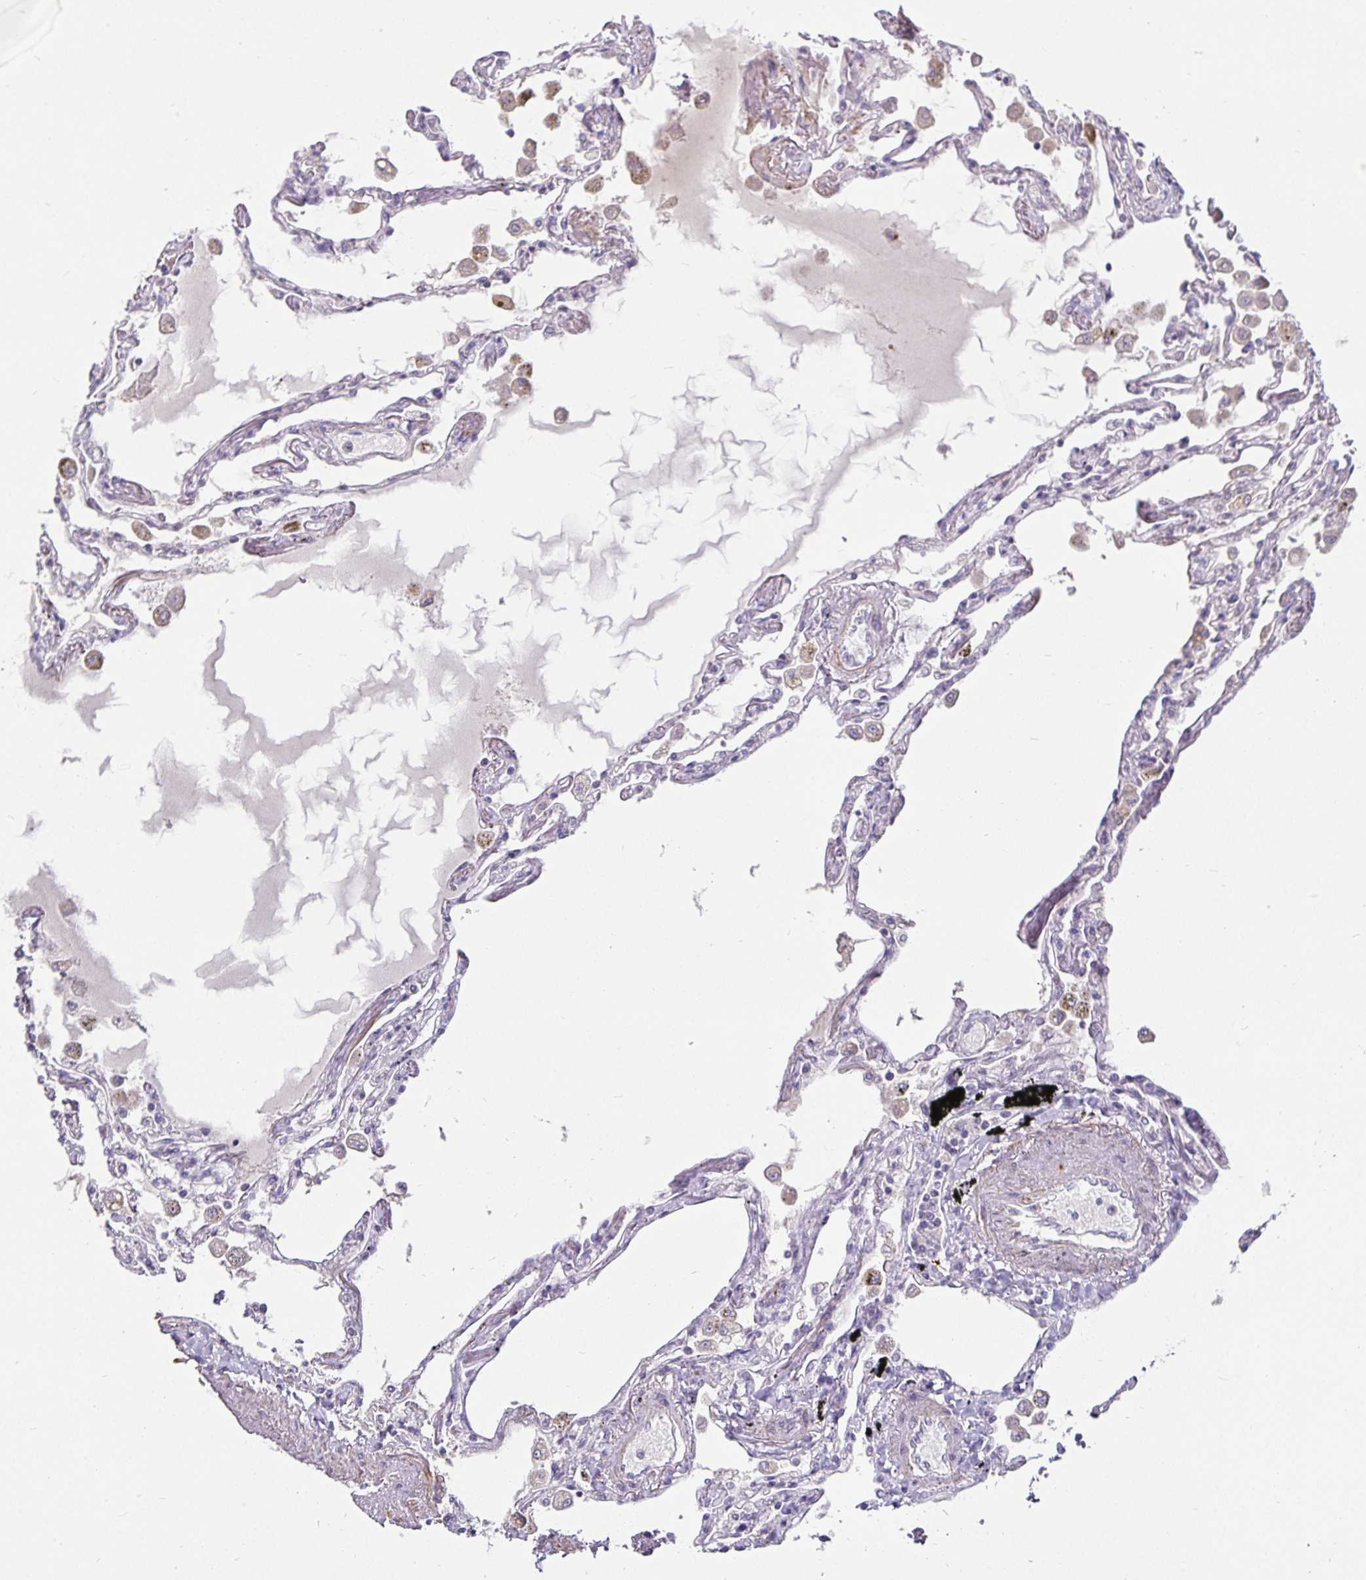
{"staining": {"intensity": "negative", "quantity": "none", "location": "none"}, "tissue": "lung", "cell_type": "Alveolar cells", "image_type": "normal", "snomed": [{"axis": "morphology", "description": "Normal tissue, NOS"}, {"axis": "morphology", "description": "Adenocarcinoma, NOS"}, {"axis": "topography", "description": "Cartilage tissue"}, {"axis": "topography", "description": "Lung"}], "caption": "DAB (3,3'-diaminobenzidine) immunohistochemical staining of normal human lung shows no significant positivity in alveolar cells.", "gene": "CA12", "patient": {"sex": "female", "age": 67}}